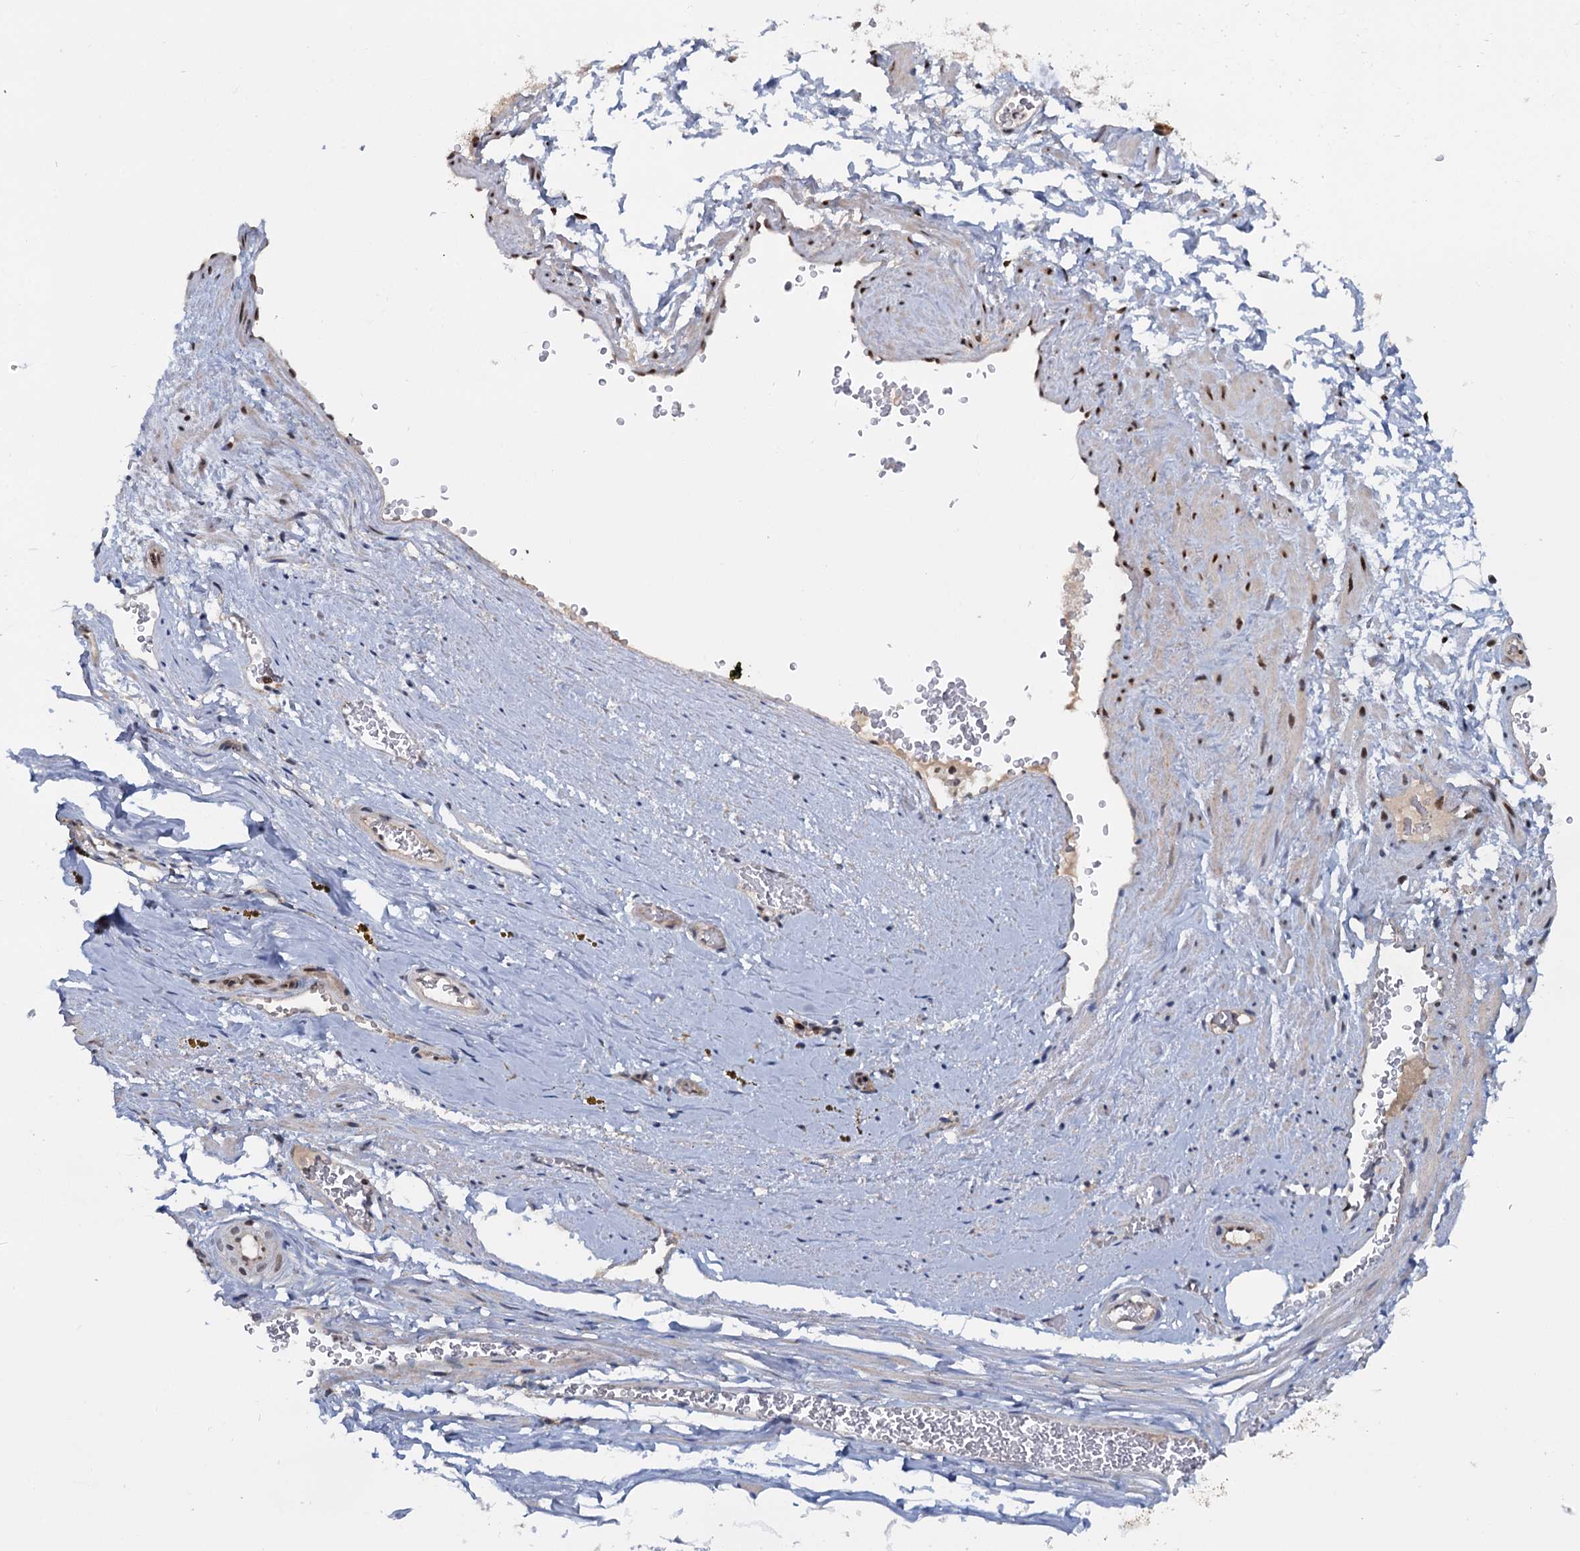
{"staining": {"intensity": "moderate", "quantity": ">75%", "location": "nuclear"}, "tissue": "soft tissue", "cell_type": "Fibroblasts", "image_type": "normal", "snomed": [{"axis": "morphology", "description": "Normal tissue, NOS"}, {"axis": "morphology", "description": "Adenocarcinoma, Low grade"}, {"axis": "topography", "description": "Prostate"}, {"axis": "topography", "description": "Peripheral nerve tissue"}], "caption": "Immunohistochemical staining of normal soft tissue reveals >75% levels of moderate nuclear protein staining in approximately >75% of fibroblasts. (DAB (3,3'-diaminobenzidine) IHC, brown staining for protein, blue staining for nuclei).", "gene": "WBP4", "patient": {"sex": "male", "age": 63}}